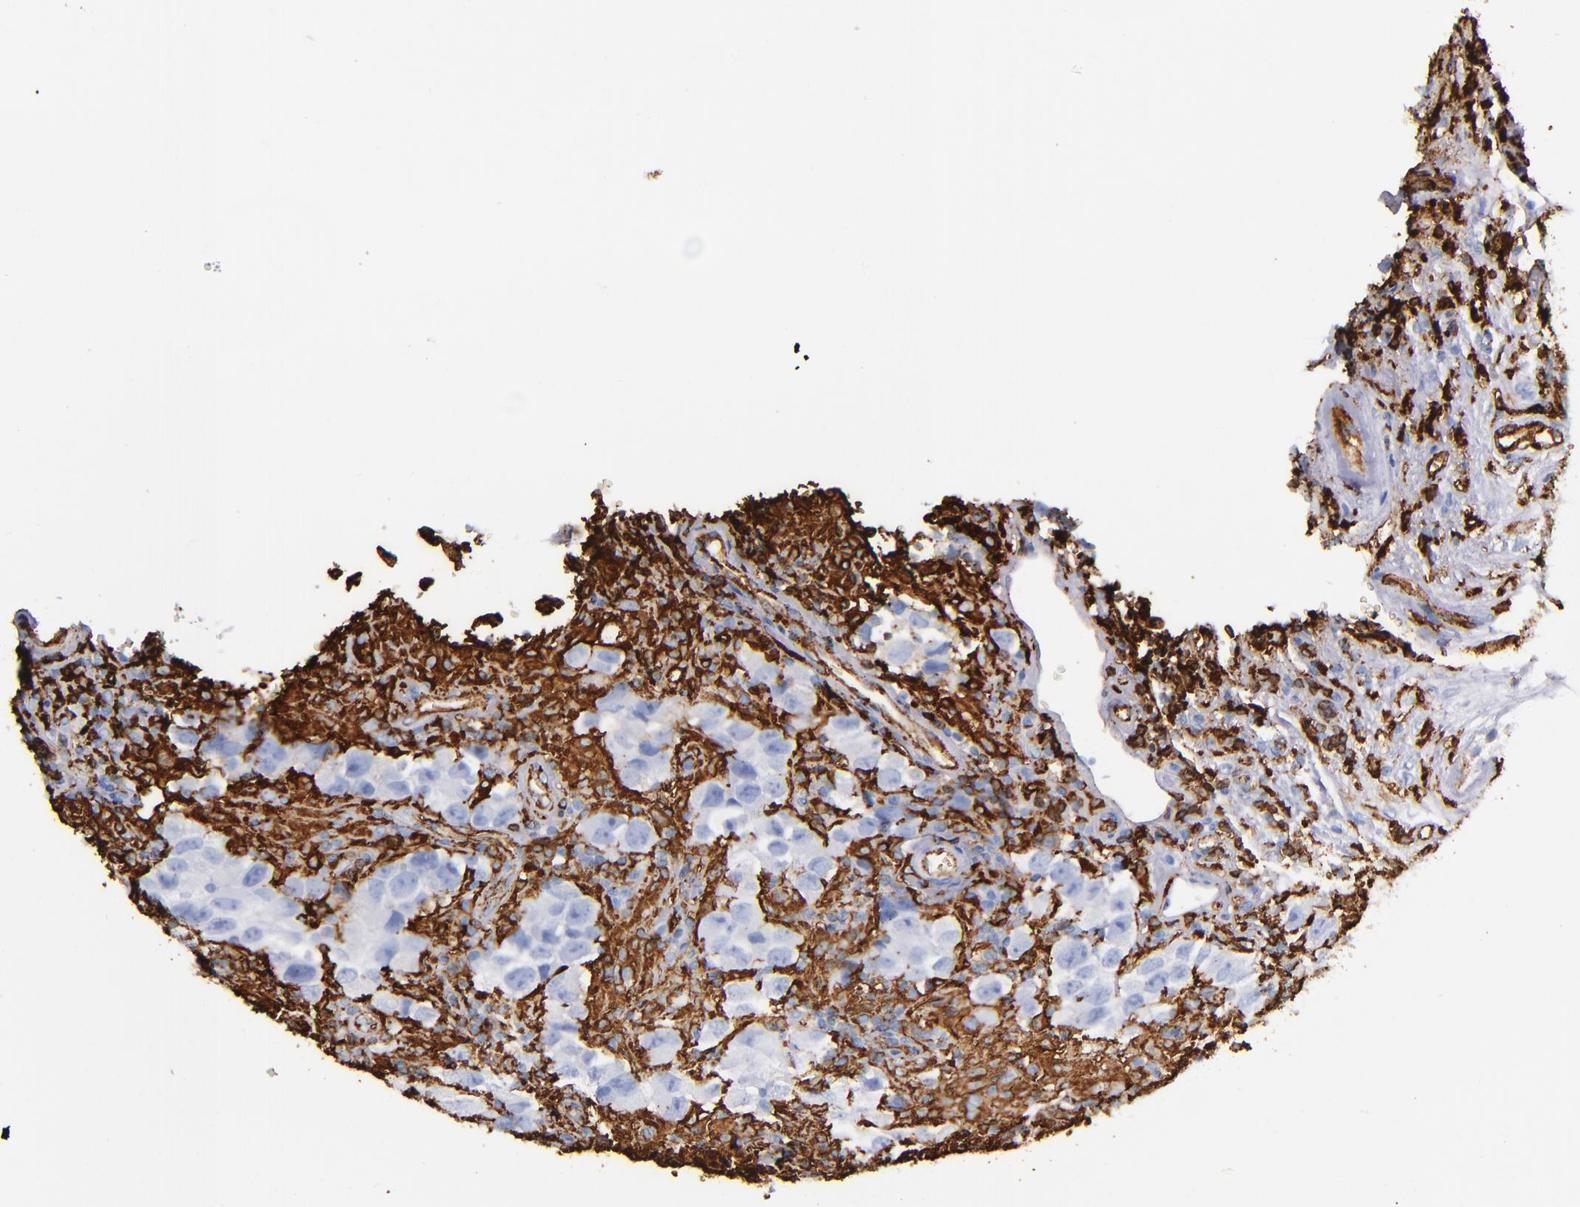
{"staining": {"intensity": "negative", "quantity": "none", "location": "none"}, "tissue": "testis cancer", "cell_type": "Tumor cells", "image_type": "cancer", "snomed": [{"axis": "morphology", "description": "Carcinoma, Embryonal, NOS"}, {"axis": "topography", "description": "Testis"}], "caption": "An immunohistochemistry photomicrograph of testis cancer is shown. There is no staining in tumor cells of testis cancer.", "gene": "HLA-DRA", "patient": {"sex": "male", "age": 21}}